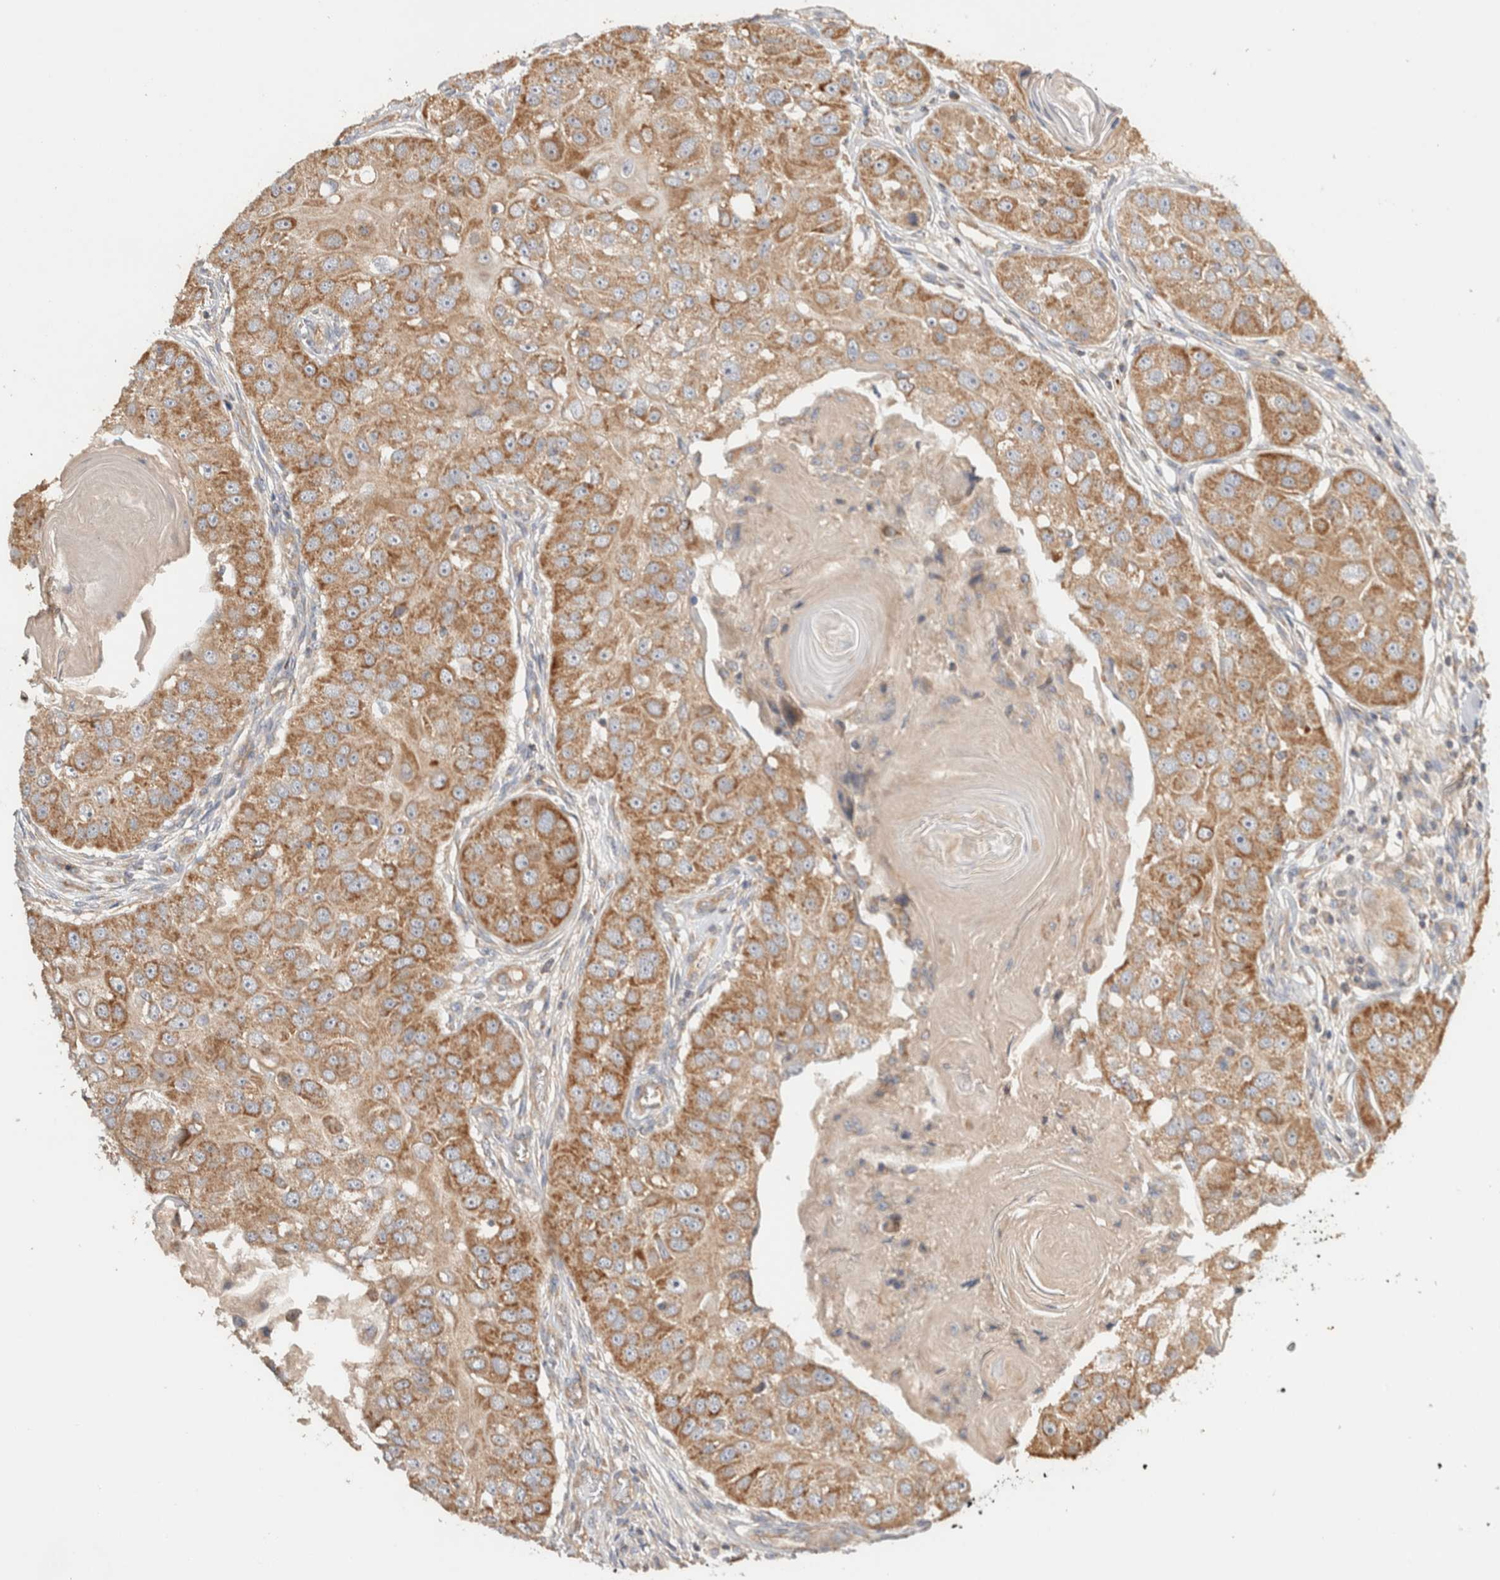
{"staining": {"intensity": "moderate", "quantity": ">75%", "location": "cytoplasmic/membranous"}, "tissue": "head and neck cancer", "cell_type": "Tumor cells", "image_type": "cancer", "snomed": [{"axis": "morphology", "description": "Normal tissue, NOS"}, {"axis": "morphology", "description": "Squamous cell carcinoma, NOS"}, {"axis": "topography", "description": "Skeletal muscle"}, {"axis": "topography", "description": "Head-Neck"}], "caption": "Immunohistochemistry (IHC) of head and neck squamous cell carcinoma demonstrates medium levels of moderate cytoplasmic/membranous expression in about >75% of tumor cells.", "gene": "B3GNTL1", "patient": {"sex": "male", "age": 51}}